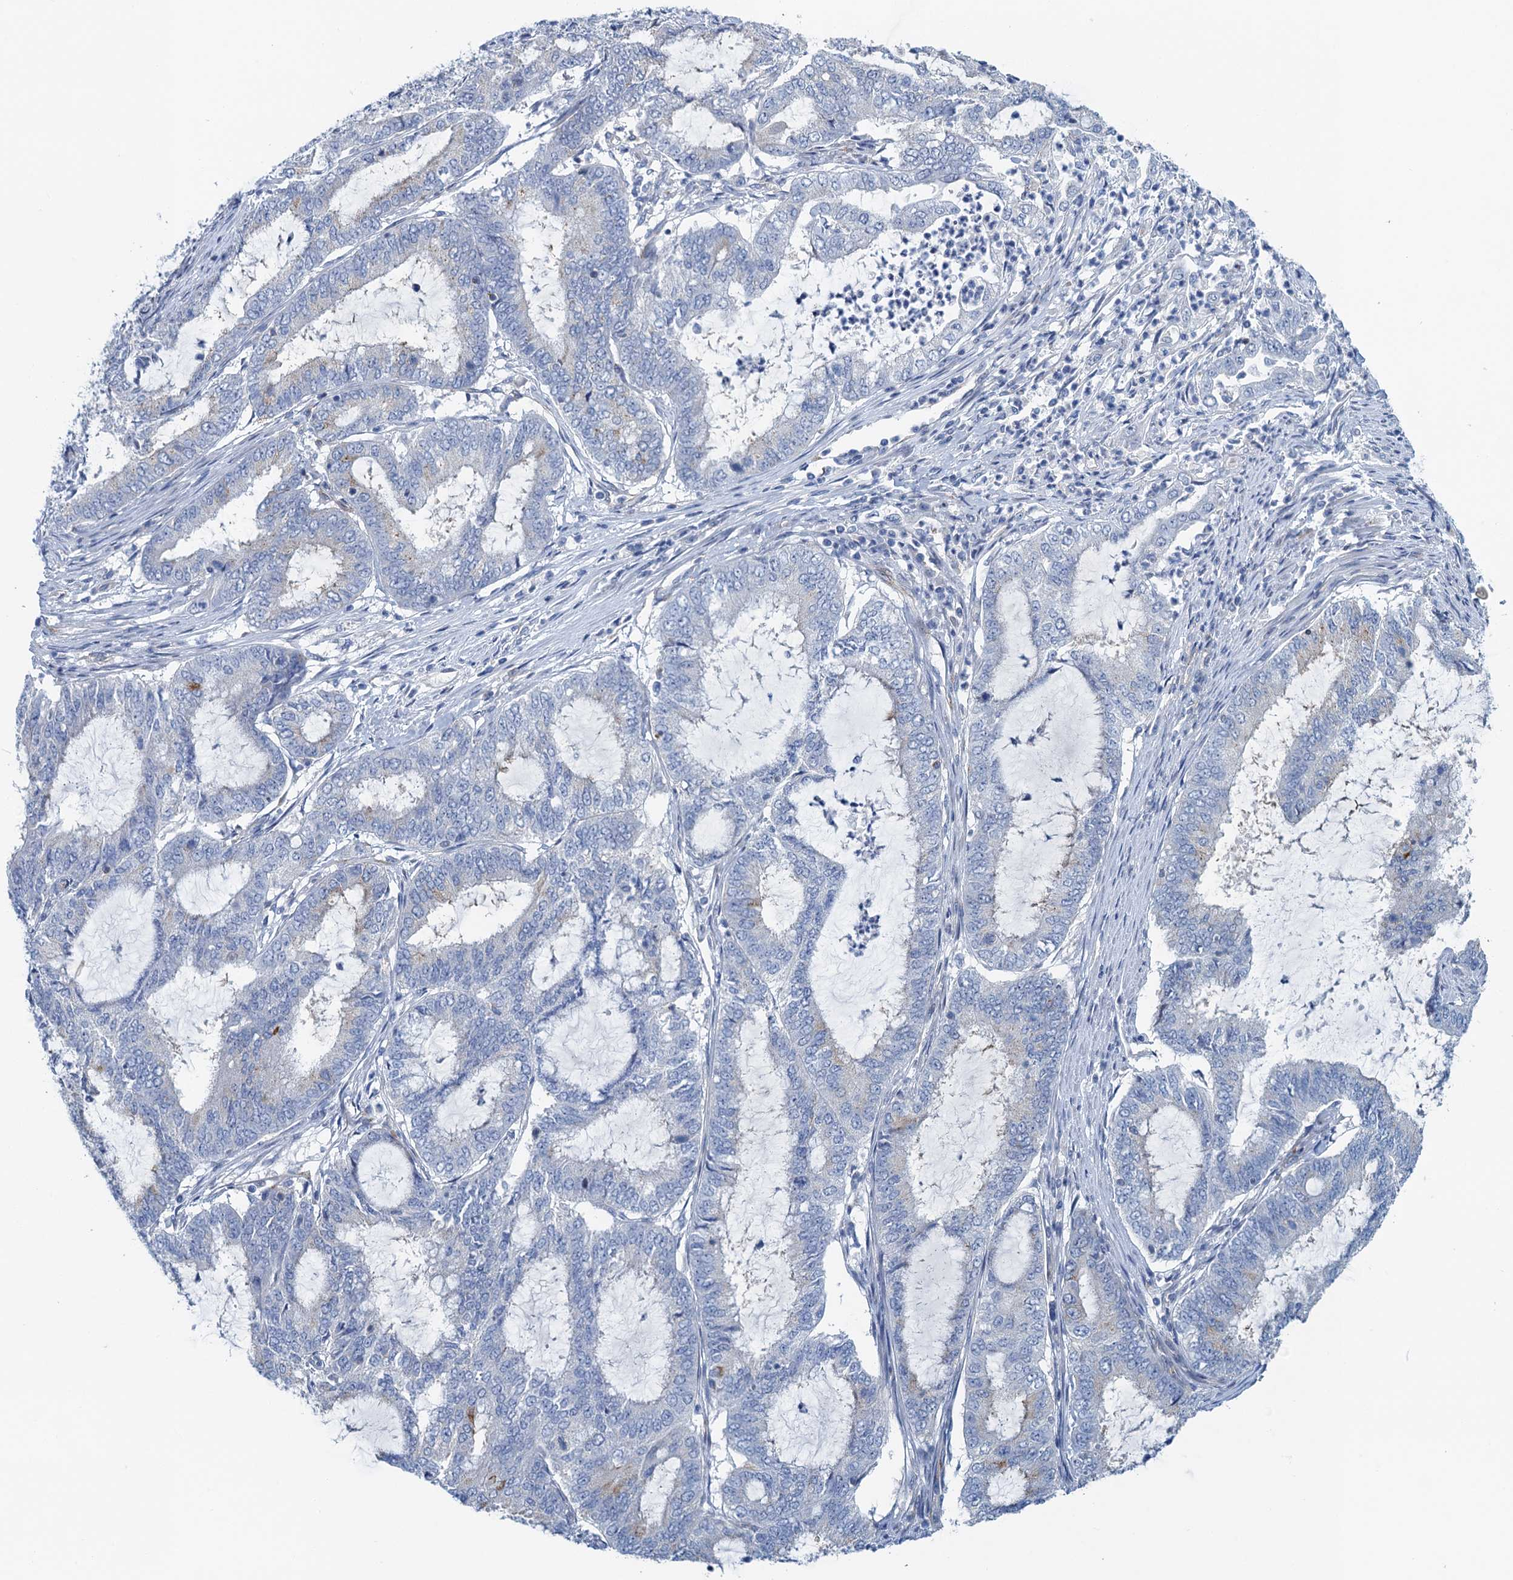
{"staining": {"intensity": "negative", "quantity": "none", "location": "none"}, "tissue": "endometrial cancer", "cell_type": "Tumor cells", "image_type": "cancer", "snomed": [{"axis": "morphology", "description": "Adenocarcinoma, NOS"}, {"axis": "topography", "description": "Endometrium"}], "caption": "This is an IHC image of endometrial adenocarcinoma. There is no positivity in tumor cells.", "gene": "NBEA", "patient": {"sex": "female", "age": 51}}